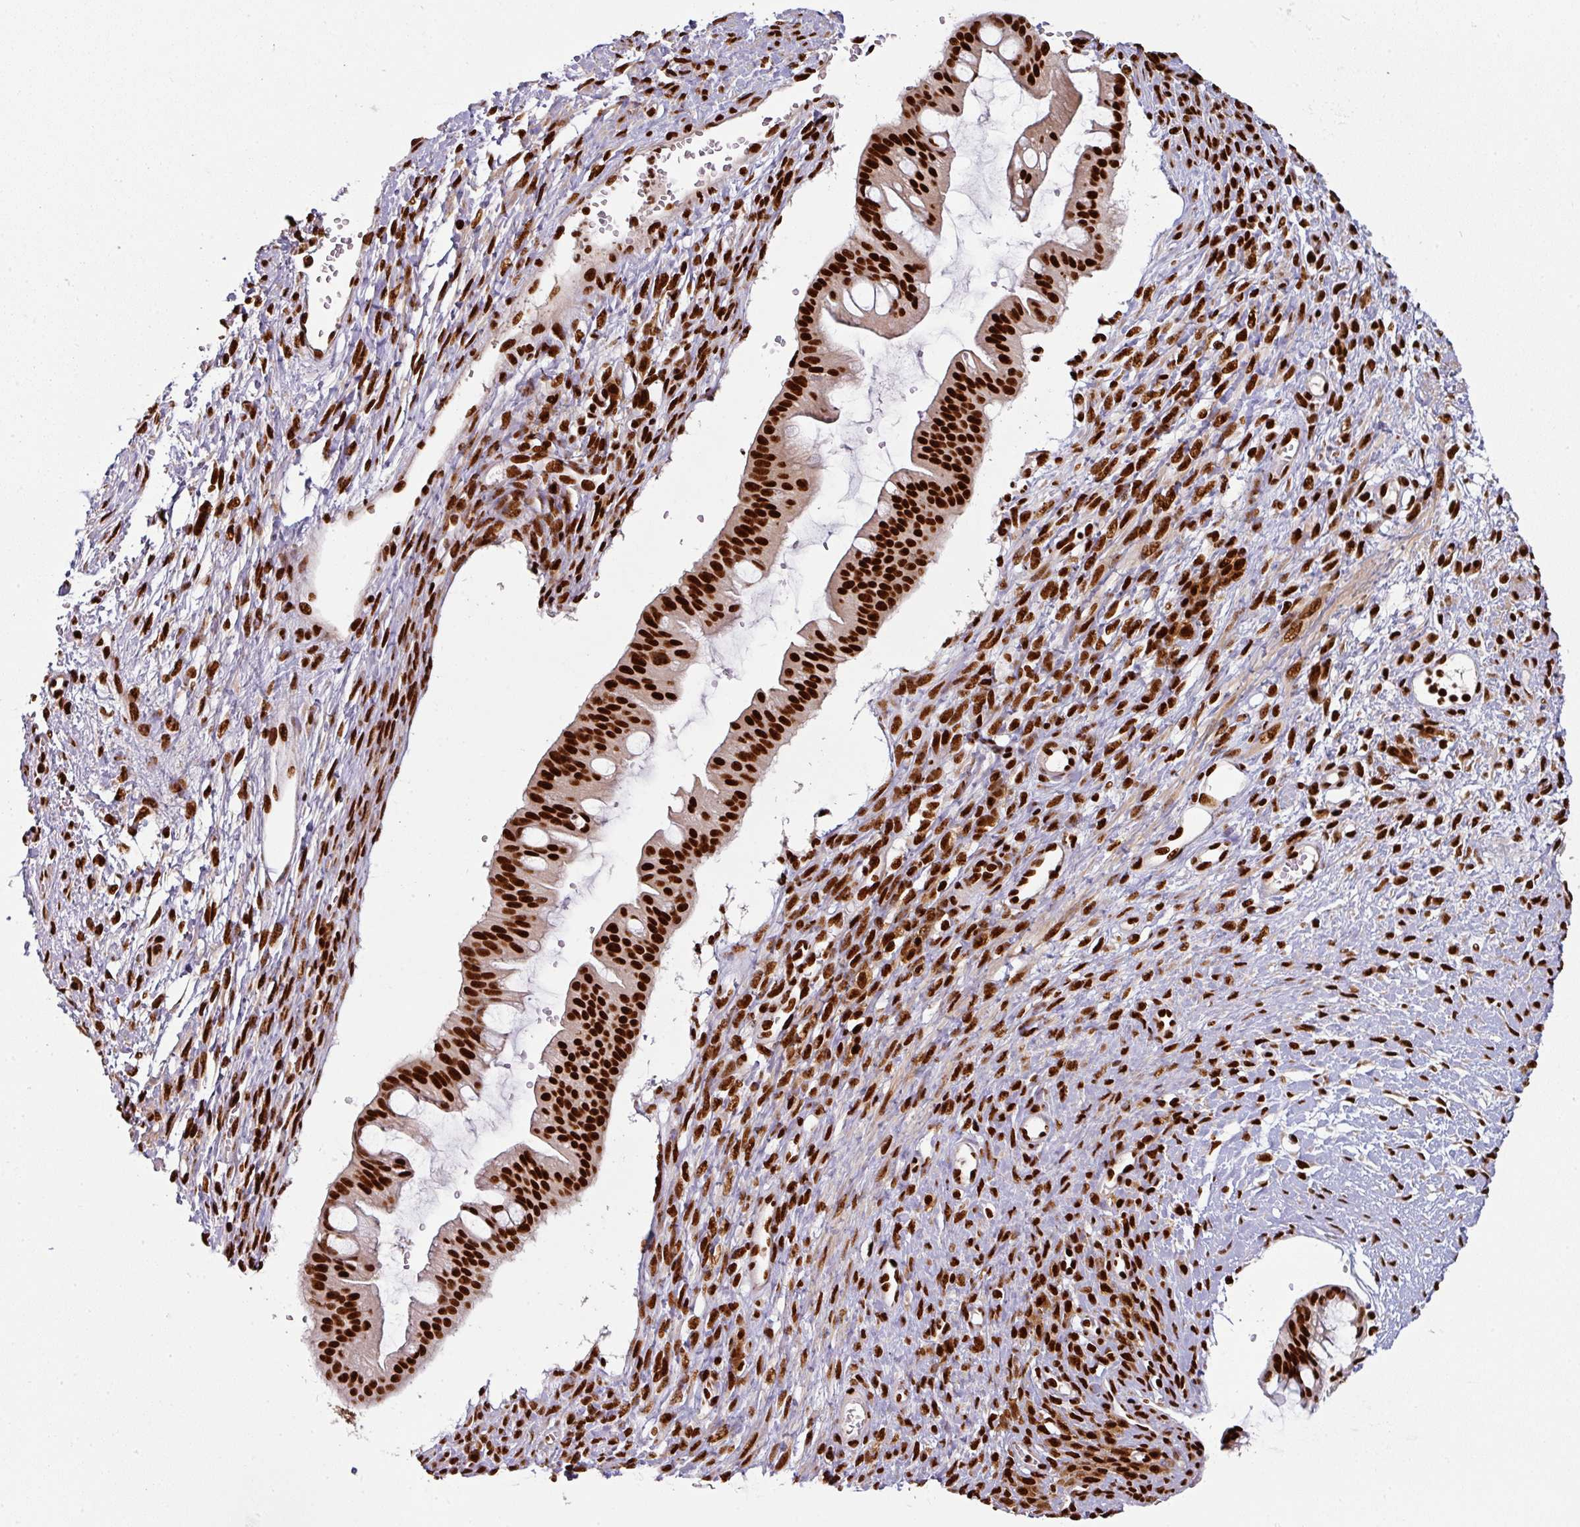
{"staining": {"intensity": "strong", "quantity": ">75%", "location": "nuclear"}, "tissue": "ovarian cancer", "cell_type": "Tumor cells", "image_type": "cancer", "snomed": [{"axis": "morphology", "description": "Cystadenocarcinoma, mucinous, NOS"}, {"axis": "topography", "description": "Ovary"}], "caption": "Immunohistochemical staining of ovarian mucinous cystadenocarcinoma reveals strong nuclear protein positivity in about >75% of tumor cells.", "gene": "SIK3", "patient": {"sex": "female", "age": 73}}